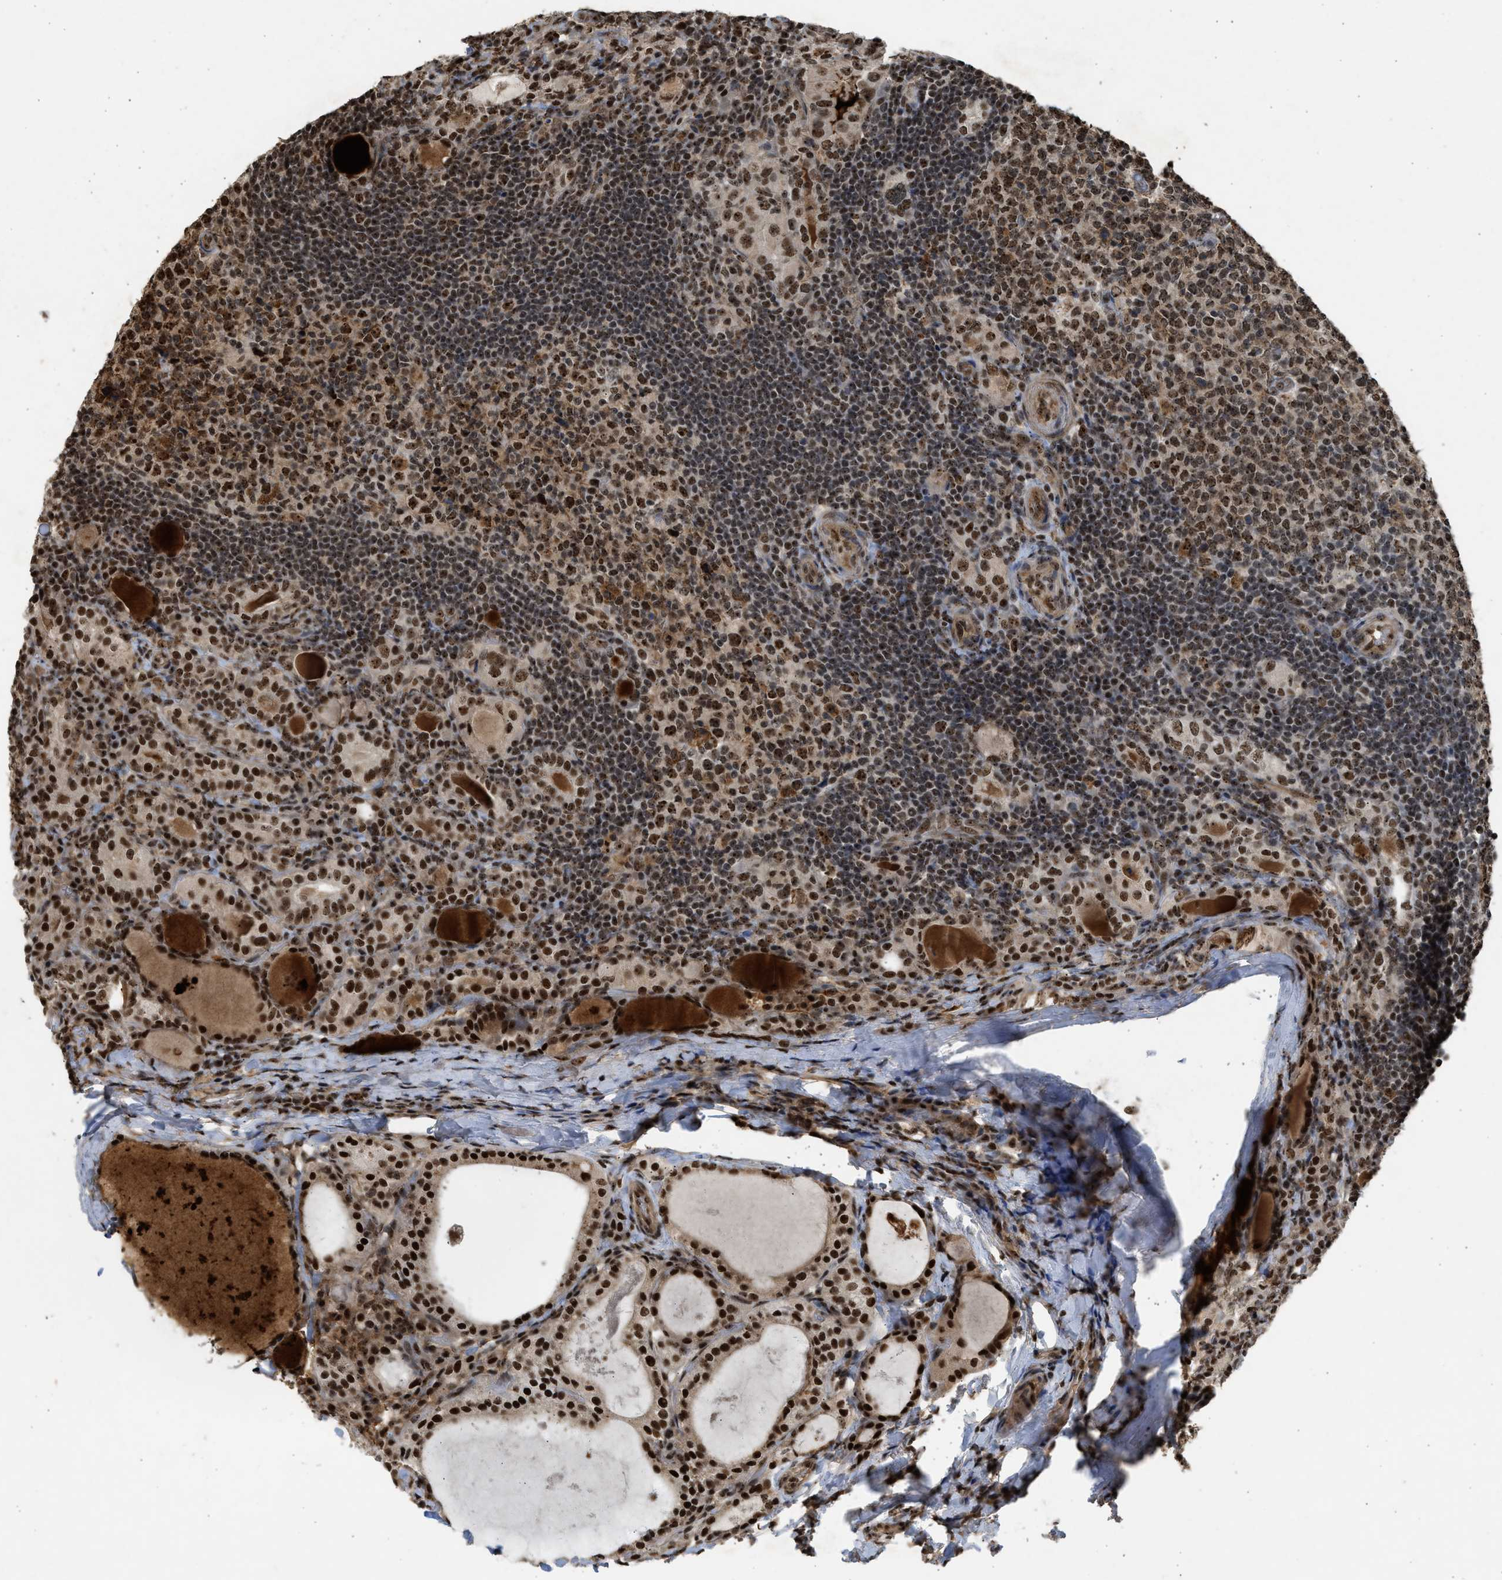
{"staining": {"intensity": "strong", "quantity": ">75%", "location": "nuclear"}, "tissue": "thyroid cancer", "cell_type": "Tumor cells", "image_type": "cancer", "snomed": [{"axis": "morphology", "description": "Papillary adenocarcinoma, NOS"}, {"axis": "topography", "description": "Thyroid gland"}], "caption": "This is a micrograph of immunohistochemistry staining of thyroid papillary adenocarcinoma, which shows strong positivity in the nuclear of tumor cells.", "gene": "TFDP2", "patient": {"sex": "female", "age": 42}}